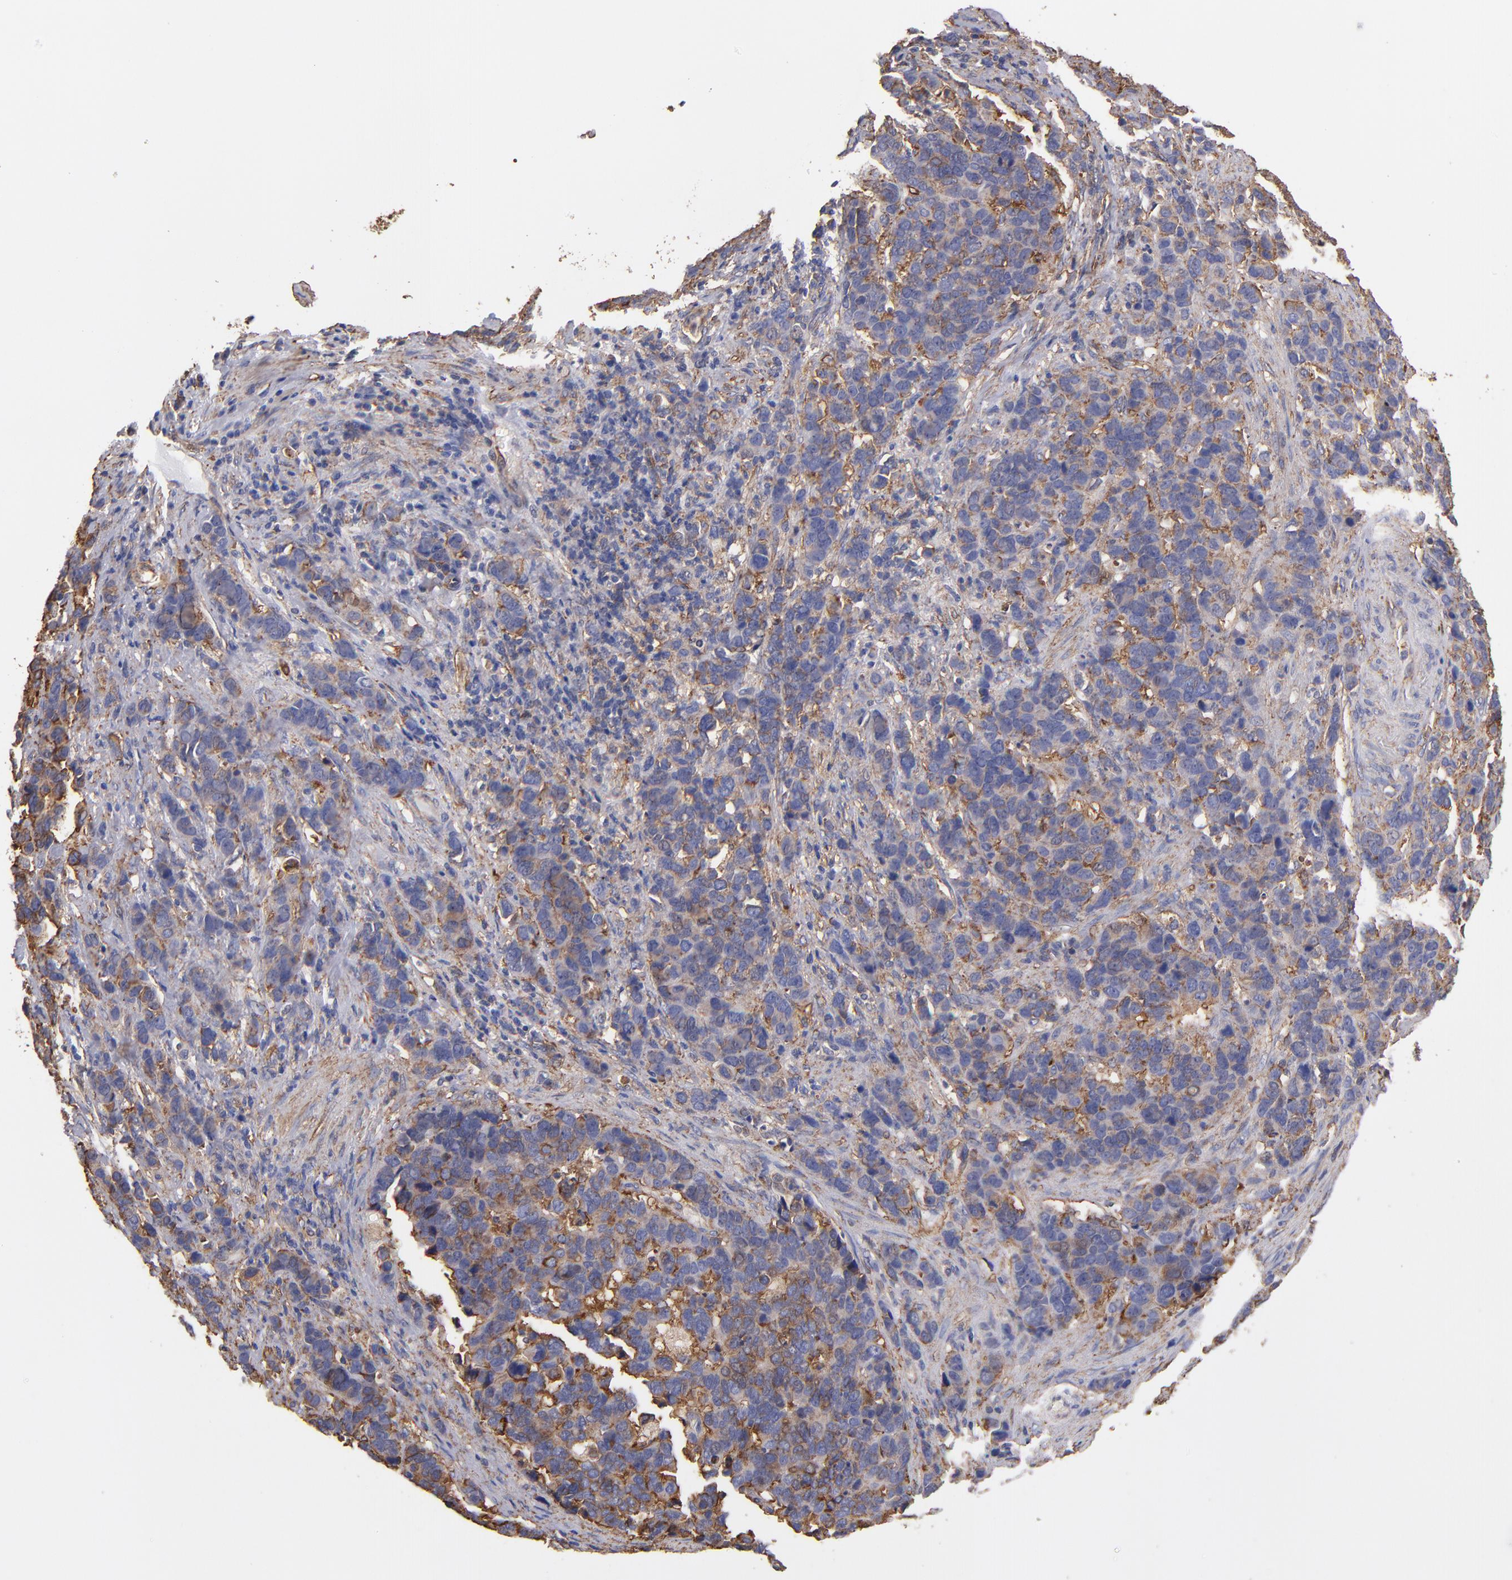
{"staining": {"intensity": "negative", "quantity": "none", "location": "none"}, "tissue": "stomach cancer", "cell_type": "Tumor cells", "image_type": "cancer", "snomed": [{"axis": "morphology", "description": "Adenocarcinoma, NOS"}, {"axis": "topography", "description": "Stomach, upper"}], "caption": "Tumor cells are negative for brown protein staining in stomach cancer (adenocarcinoma).", "gene": "MVP", "patient": {"sex": "male", "age": 71}}